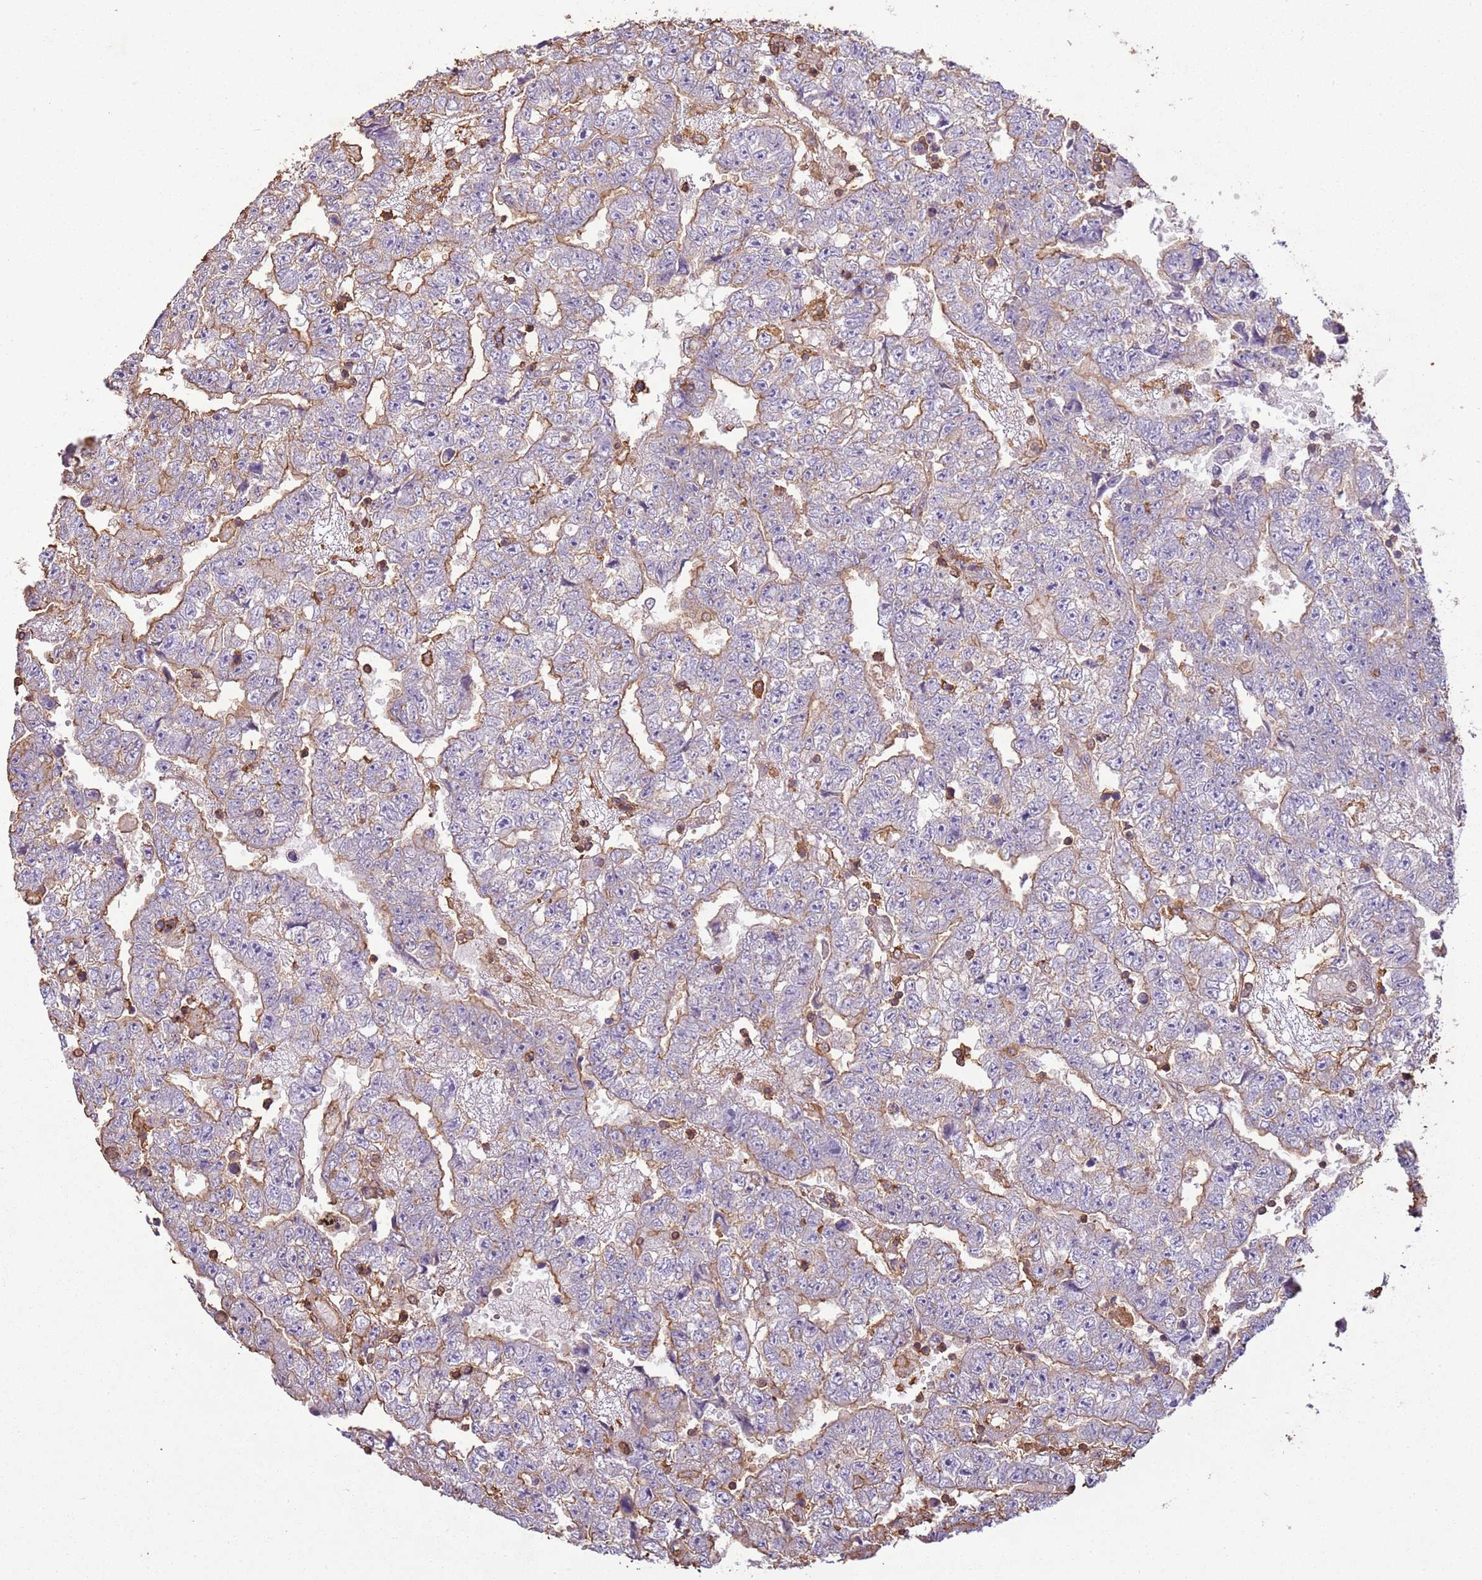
{"staining": {"intensity": "moderate", "quantity": "25%-75%", "location": "cytoplasmic/membranous"}, "tissue": "testis cancer", "cell_type": "Tumor cells", "image_type": "cancer", "snomed": [{"axis": "morphology", "description": "Carcinoma, Embryonal, NOS"}, {"axis": "topography", "description": "Testis"}], "caption": "Approximately 25%-75% of tumor cells in human testis cancer (embryonal carcinoma) reveal moderate cytoplasmic/membranous protein positivity as visualized by brown immunohistochemical staining.", "gene": "ARL10", "patient": {"sex": "male", "age": 25}}